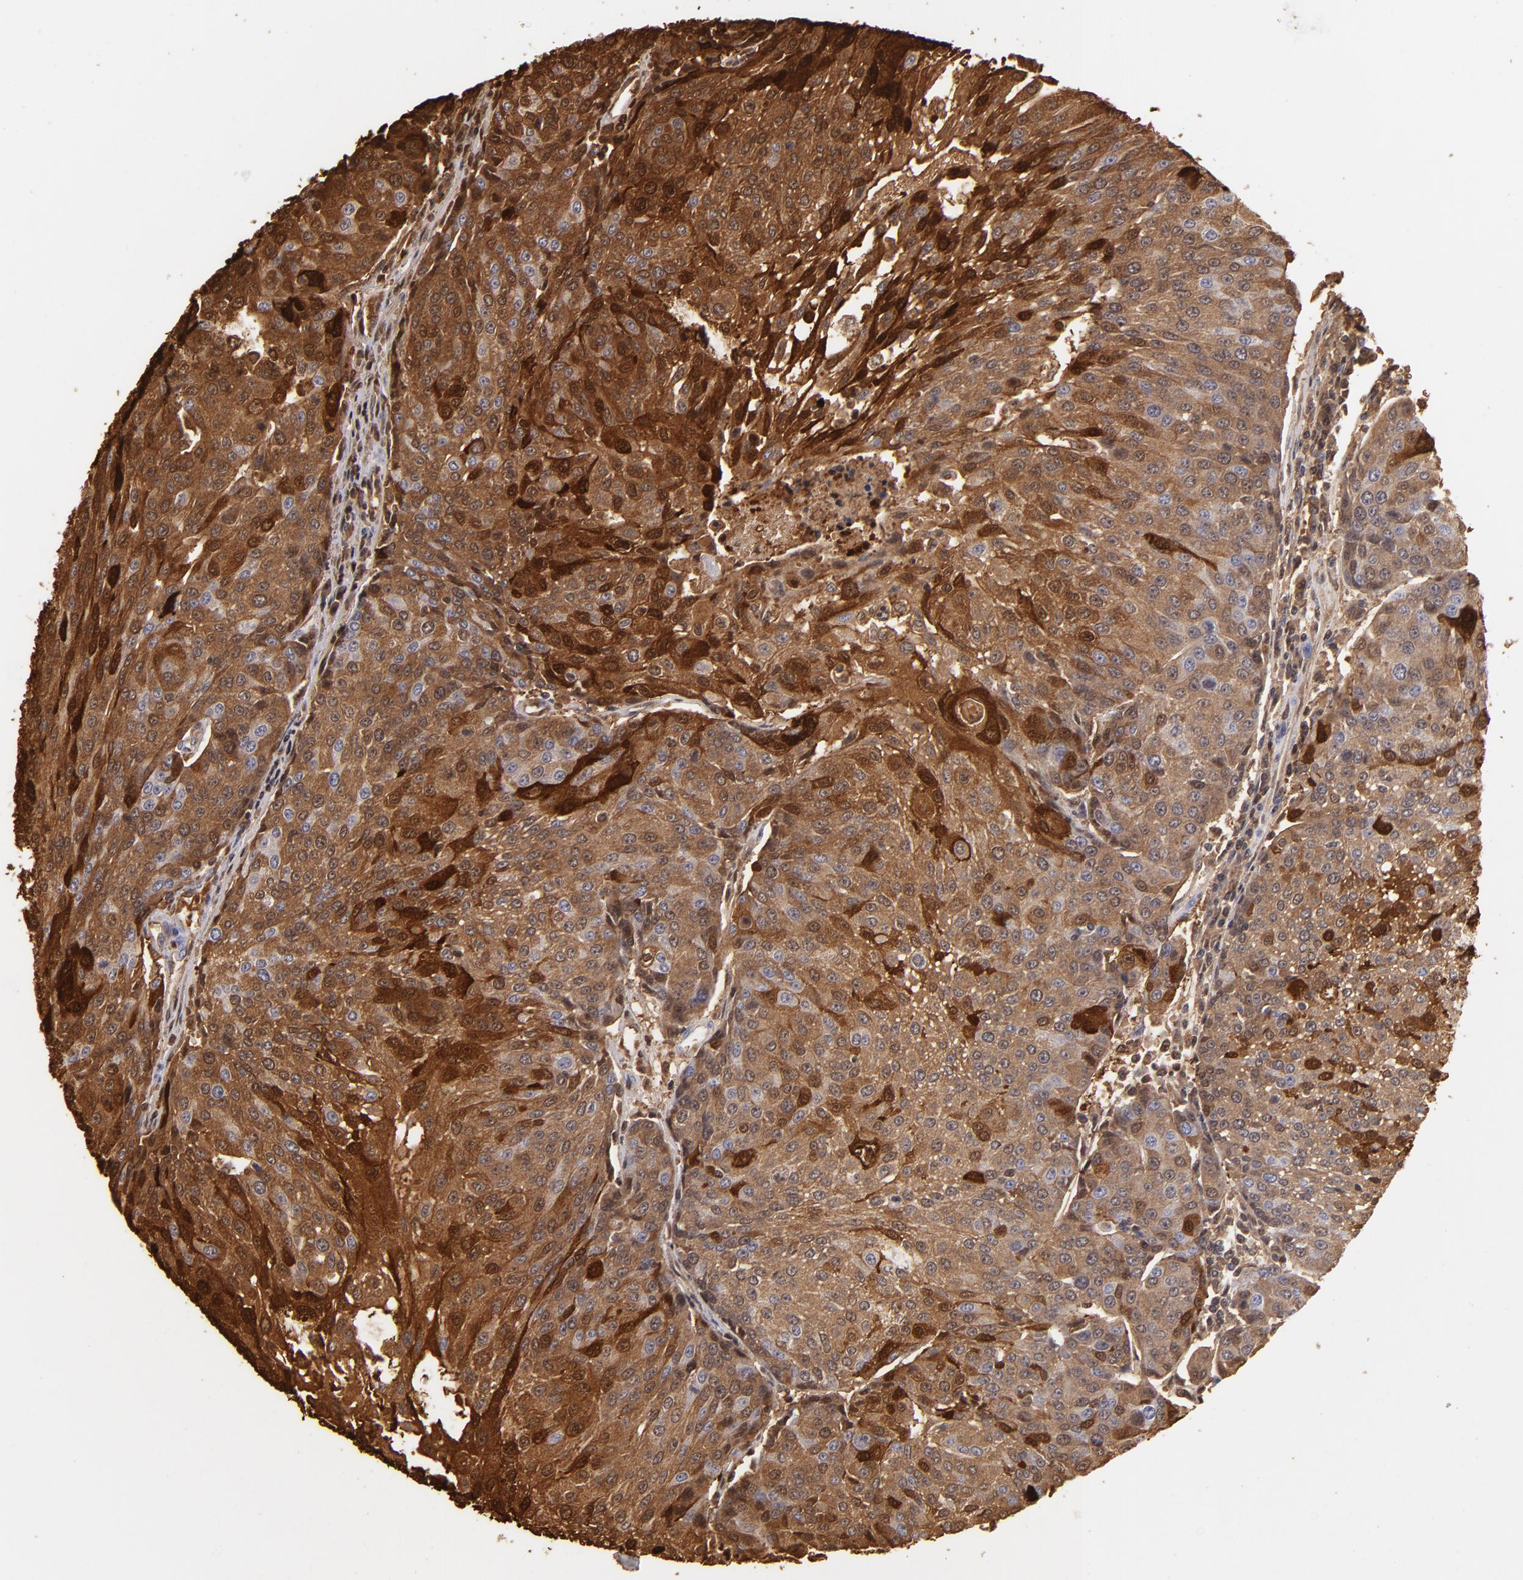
{"staining": {"intensity": "strong", "quantity": ">75%", "location": "cytoplasmic/membranous,nuclear"}, "tissue": "urothelial cancer", "cell_type": "Tumor cells", "image_type": "cancer", "snomed": [{"axis": "morphology", "description": "Urothelial carcinoma, High grade"}, {"axis": "topography", "description": "Urinary bladder"}], "caption": "Protein staining of urothelial cancer tissue reveals strong cytoplasmic/membranous and nuclear positivity in about >75% of tumor cells.", "gene": "S100A2", "patient": {"sex": "female", "age": 85}}